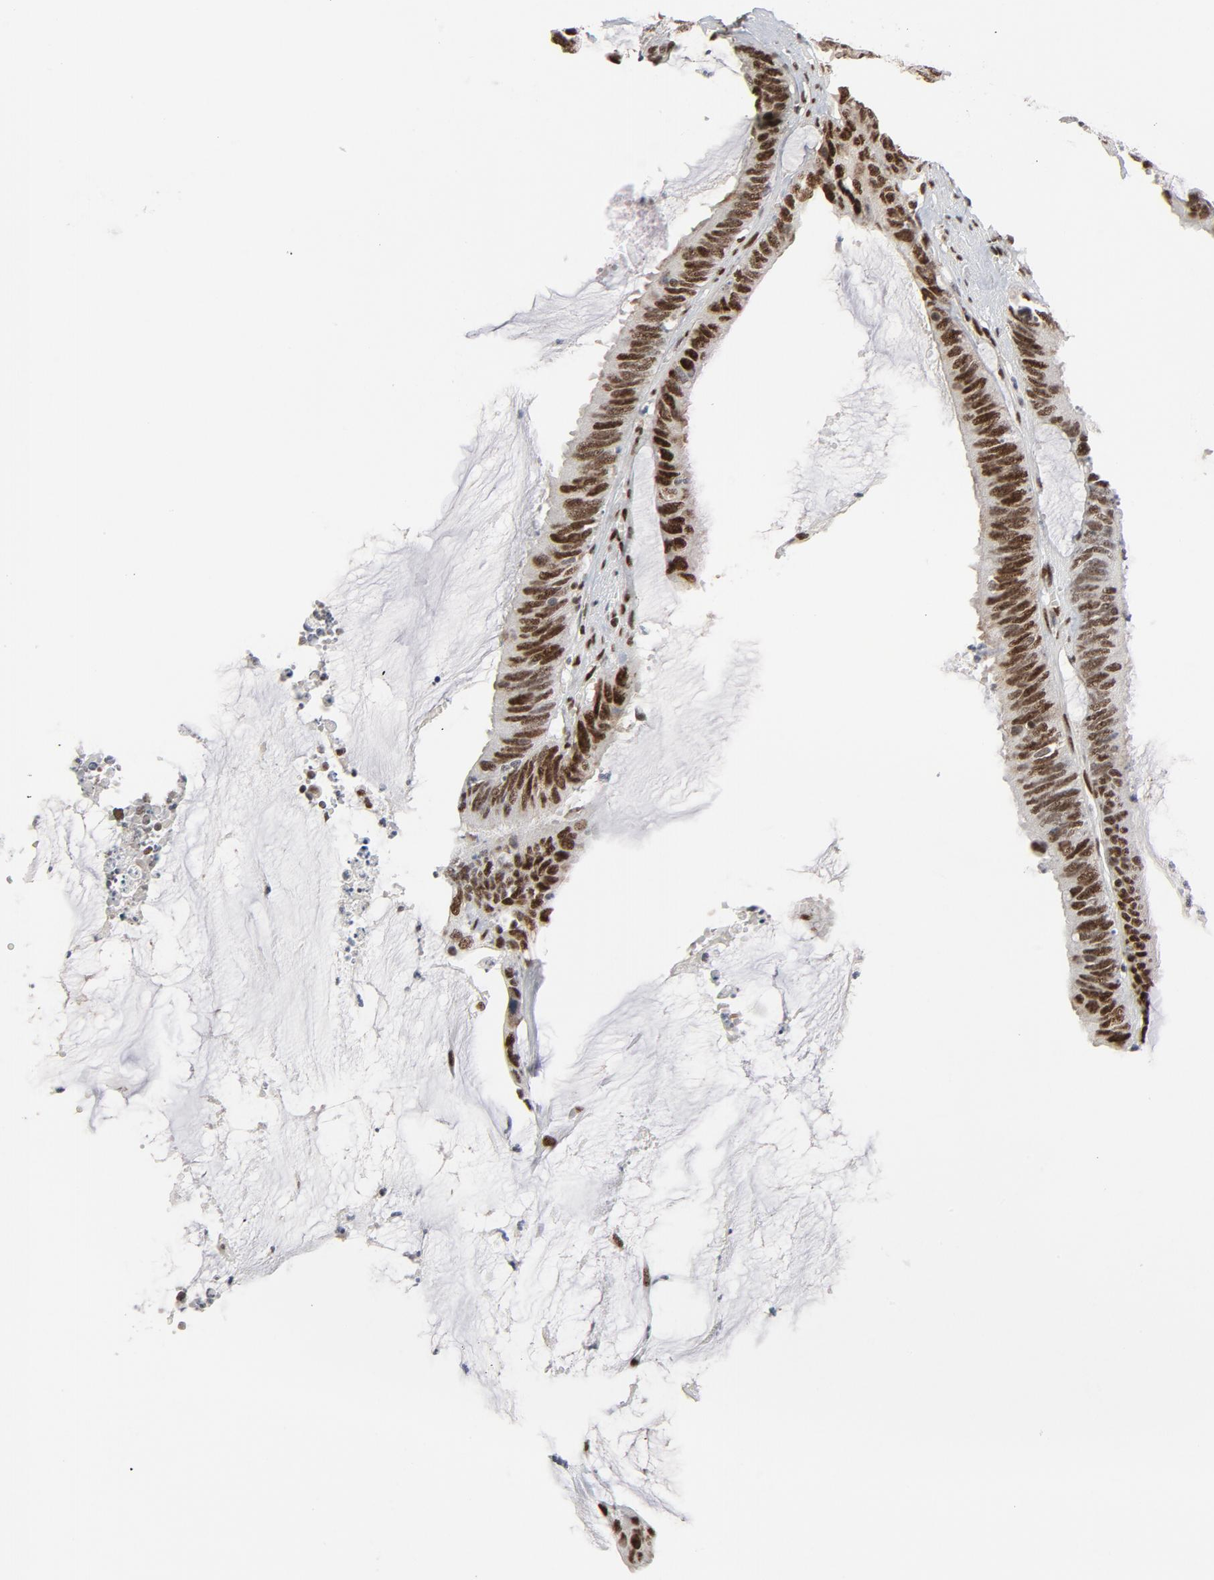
{"staining": {"intensity": "strong", "quantity": ">75%", "location": "nuclear"}, "tissue": "colorectal cancer", "cell_type": "Tumor cells", "image_type": "cancer", "snomed": [{"axis": "morphology", "description": "Adenocarcinoma, NOS"}, {"axis": "topography", "description": "Rectum"}], "caption": "Human colorectal adenocarcinoma stained with a brown dye shows strong nuclear positive expression in approximately >75% of tumor cells.", "gene": "JMJD6", "patient": {"sex": "female", "age": 66}}